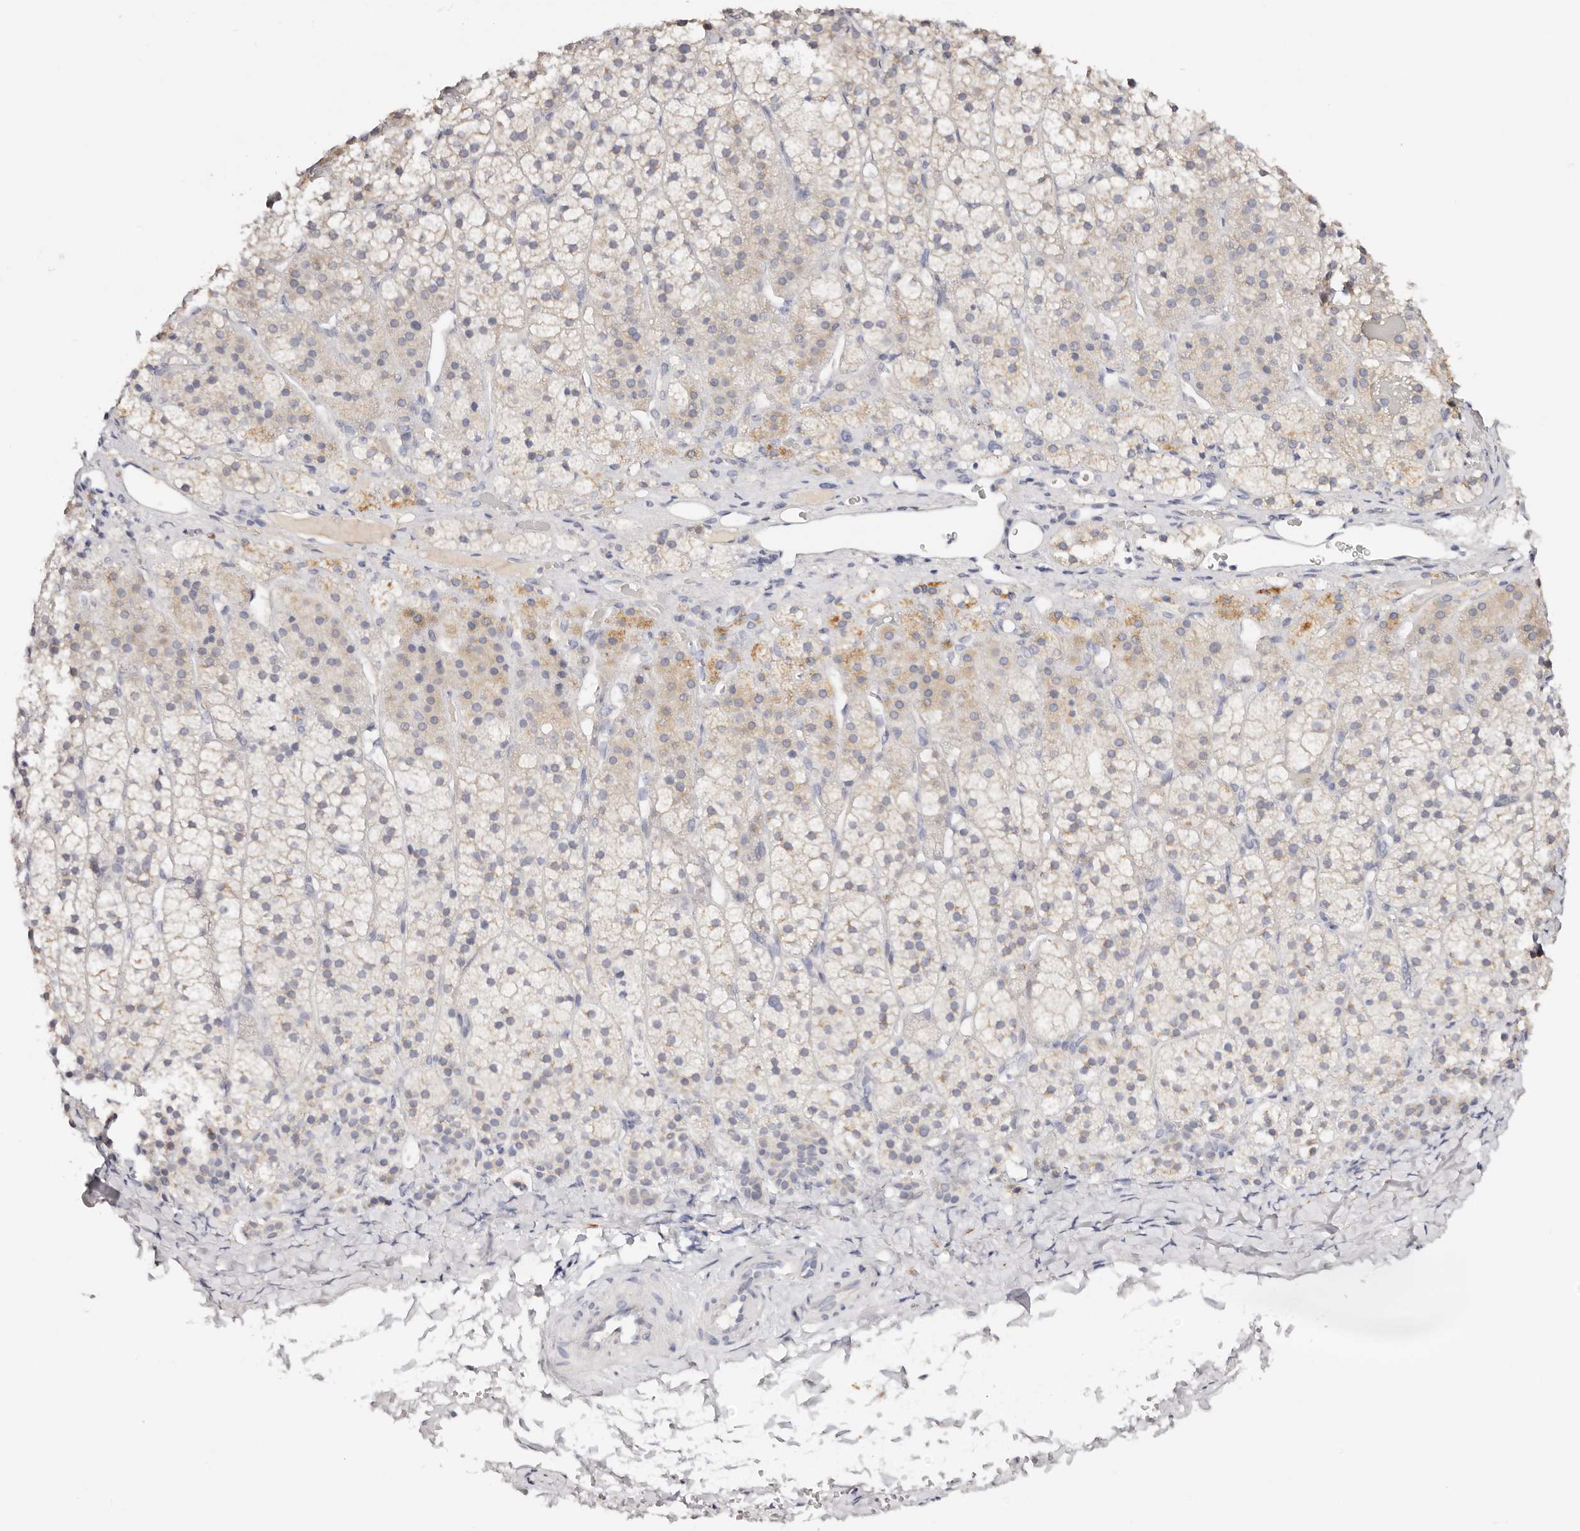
{"staining": {"intensity": "negative", "quantity": "none", "location": "none"}, "tissue": "adrenal gland", "cell_type": "Glandular cells", "image_type": "normal", "snomed": [{"axis": "morphology", "description": "Normal tissue, NOS"}, {"axis": "topography", "description": "Adrenal gland"}], "caption": "A high-resolution image shows immunohistochemistry (IHC) staining of benign adrenal gland, which exhibits no significant expression in glandular cells.", "gene": "DNASE1", "patient": {"sex": "female", "age": 44}}